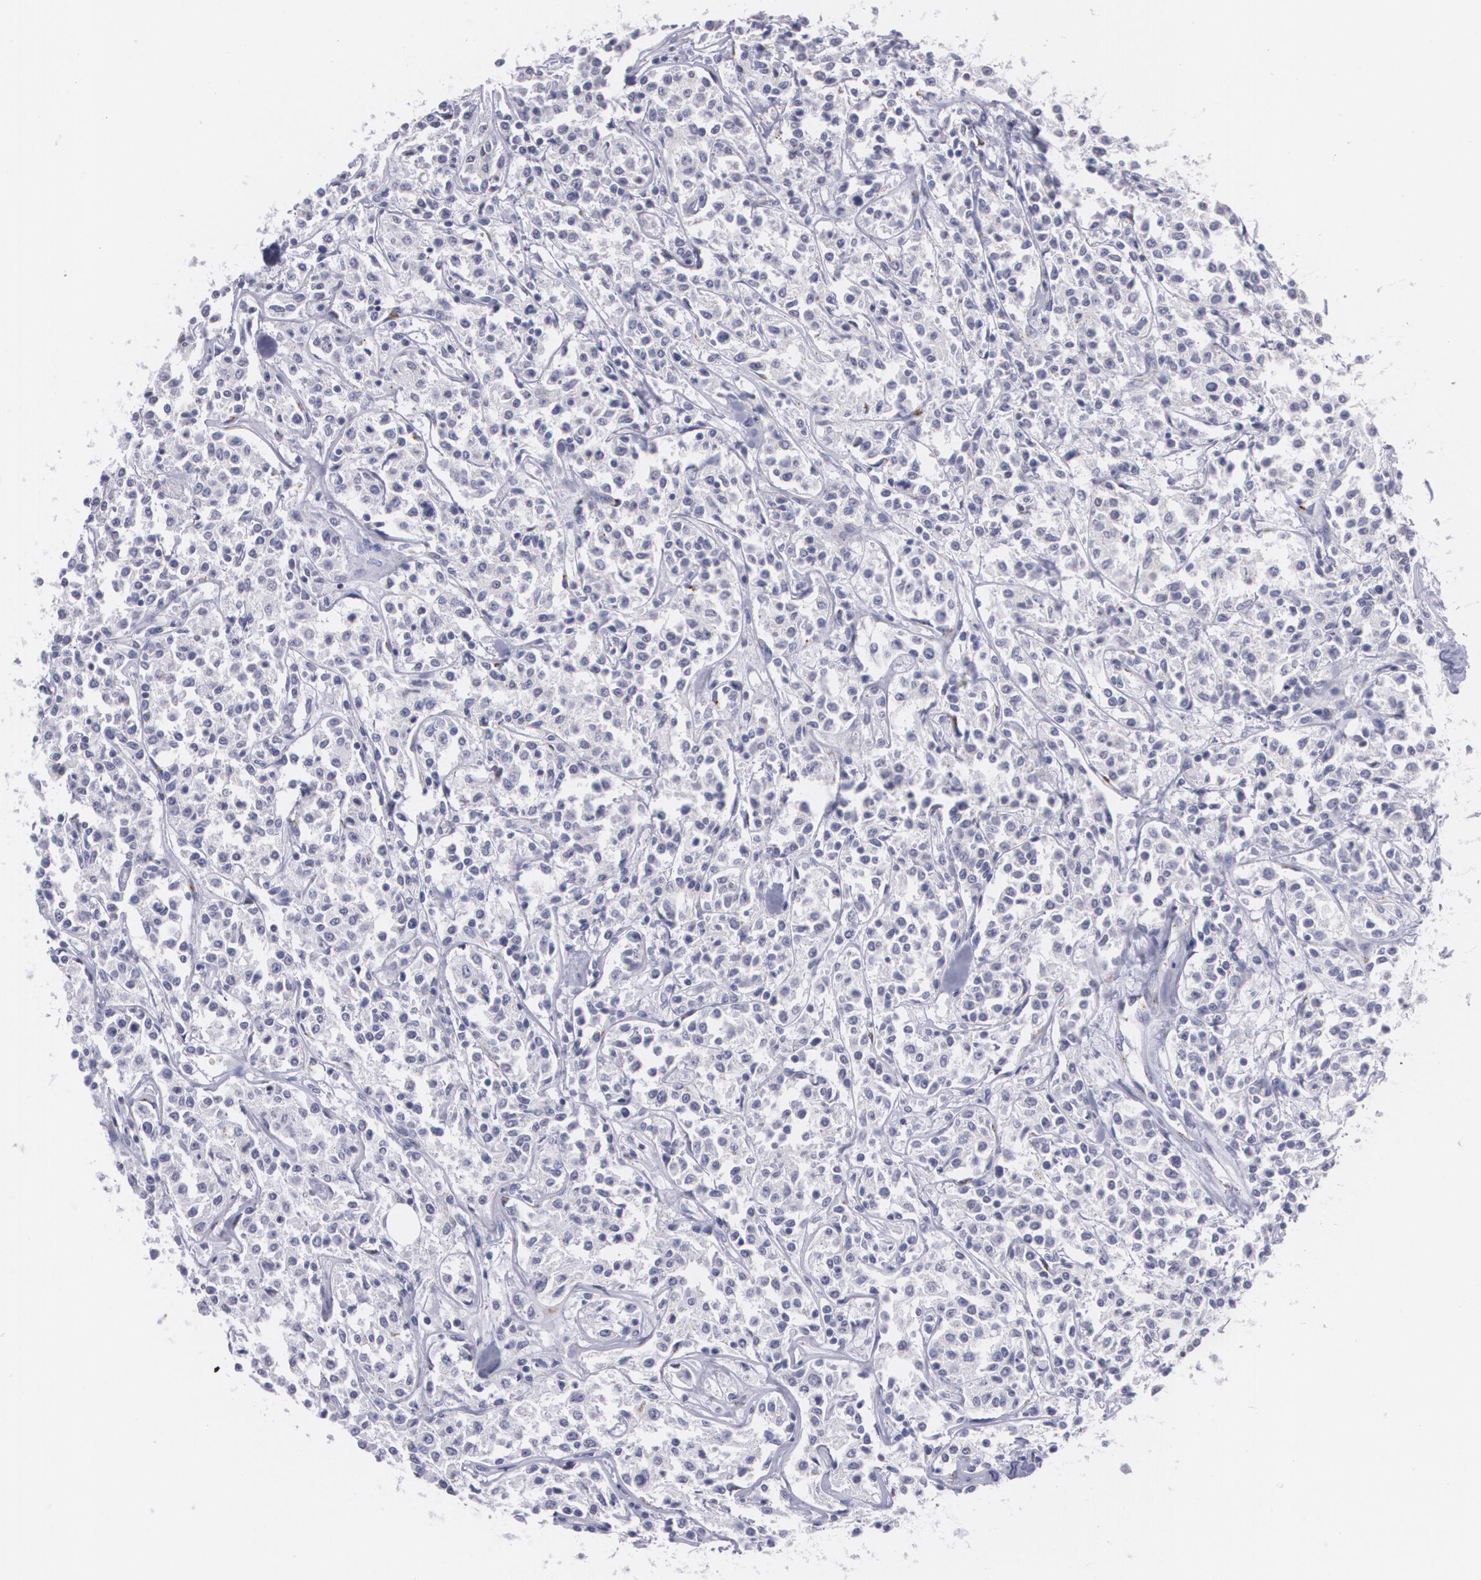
{"staining": {"intensity": "negative", "quantity": "none", "location": "none"}, "tissue": "lymphoma", "cell_type": "Tumor cells", "image_type": "cancer", "snomed": [{"axis": "morphology", "description": "Malignant lymphoma, non-Hodgkin's type, Low grade"}, {"axis": "topography", "description": "Small intestine"}], "caption": "An immunohistochemistry (IHC) micrograph of lymphoma is shown. There is no staining in tumor cells of lymphoma.", "gene": "CILK1", "patient": {"sex": "female", "age": 59}}